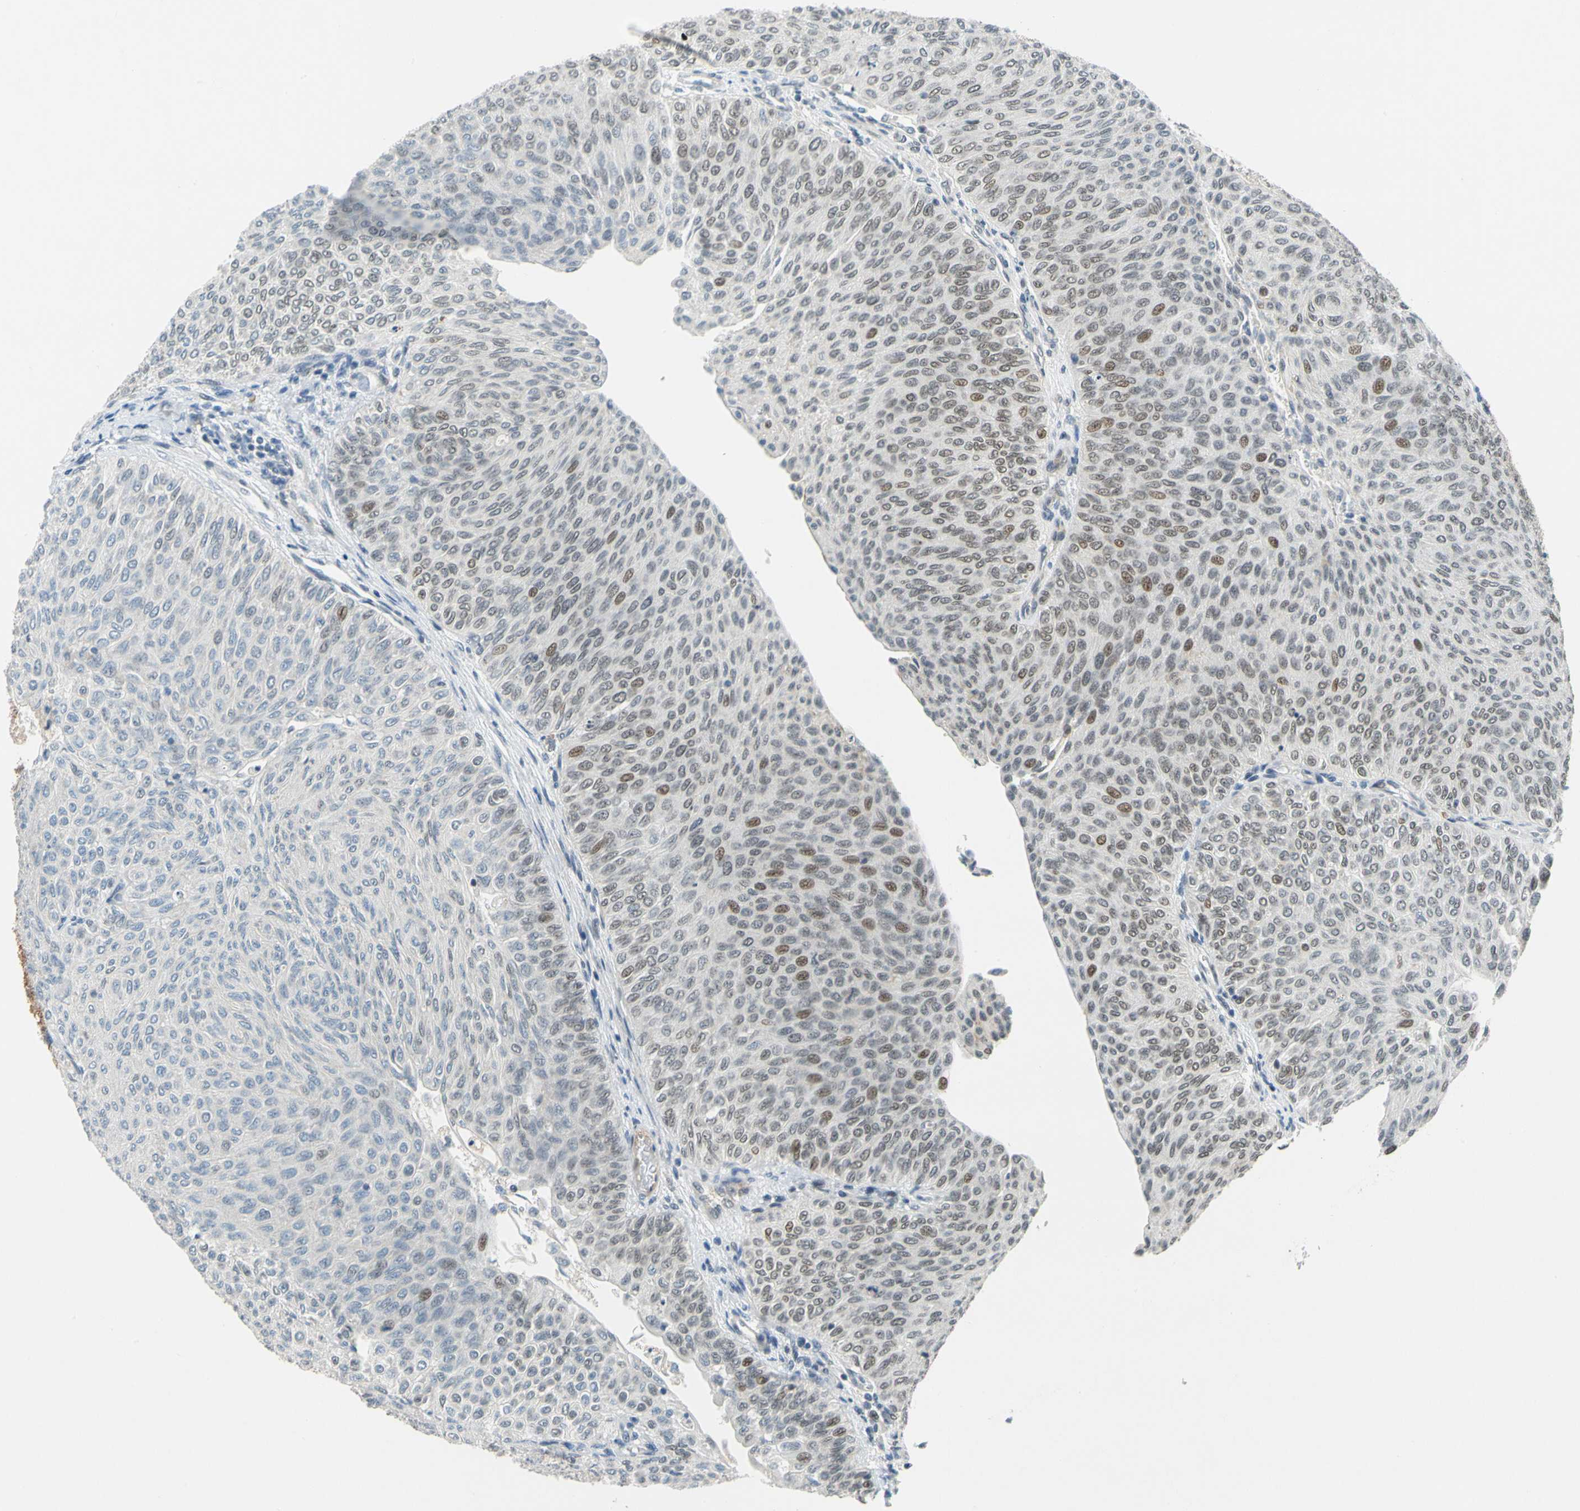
{"staining": {"intensity": "moderate", "quantity": "25%-75%", "location": "nuclear"}, "tissue": "urothelial cancer", "cell_type": "Tumor cells", "image_type": "cancer", "snomed": [{"axis": "morphology", "description": "Urothelial carcinoma, Low grade"}, {"axis": "topography", "description": "Urinary bladder"}], "caption": "Moderate nuclear protein positivity is present in approximately 25%-75% of tumor cells in urothelial carcinoma (low-grade).", "gene": "POGZ", "patient": {"sex": "male", "age": 78}}